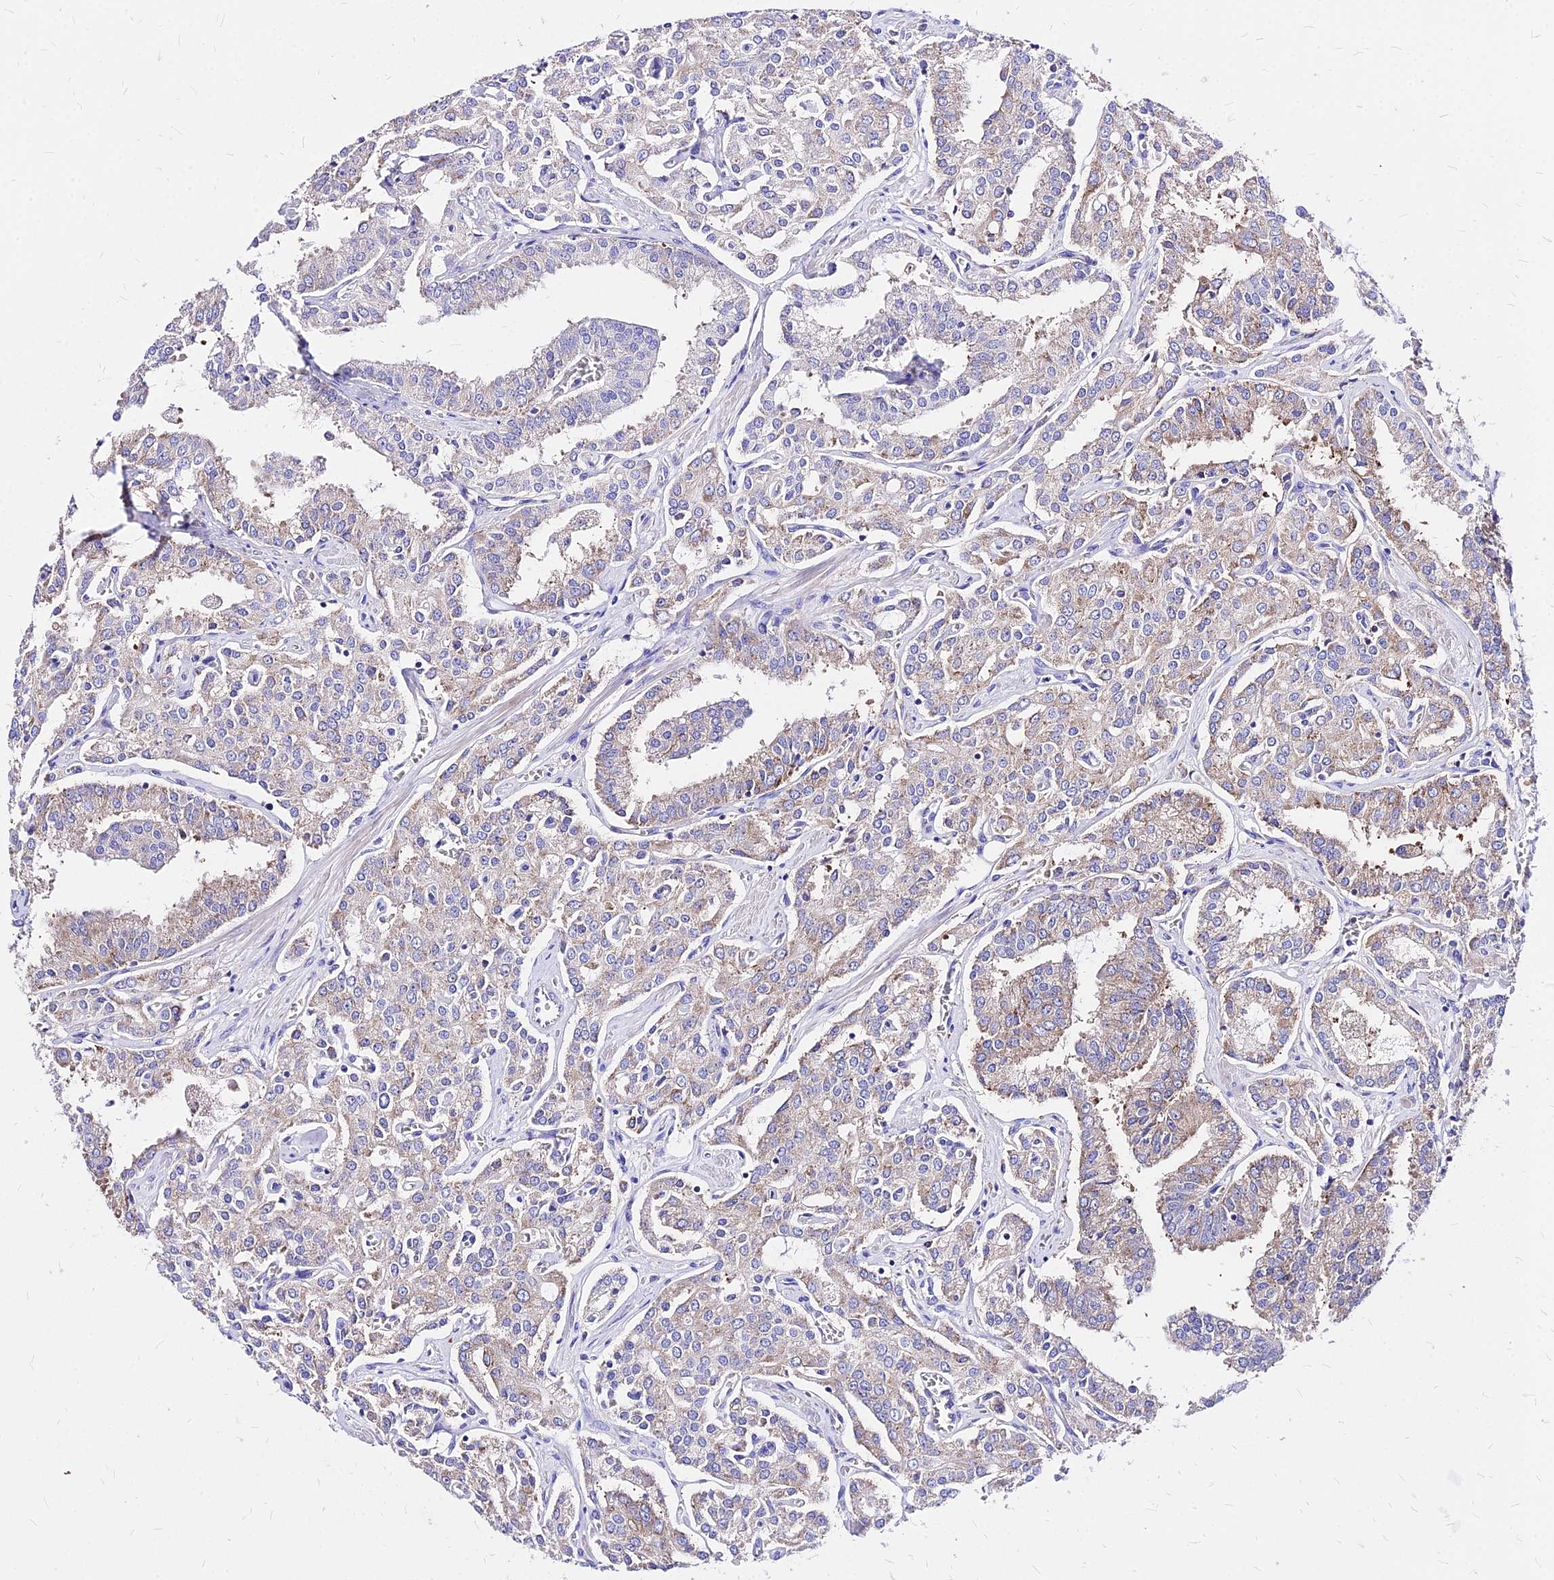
{"staining": {"intensity": "weak", "quantity": "25%-75%", "location": "cytoplasmic/membranous"}, "tissue": "prostate cancer", "cell_type": "Tumor cells", "image_type": "cancer", "snomed": [{"axis": "morphology", "description": "Adenocarcinoma, High grade"}, {"axis": "topography", "description": "Prostate"}], "caption": "The photomicrograph exhibits immunohistochemical staining of prostate adenocarcinoma (high-grade). There is weak cytoplasmic/membranous positivity is appreciated in about 25%-75% of tumor cells.", "gene": "RPL19", "patient": {"sex": "male", "age": 71}}